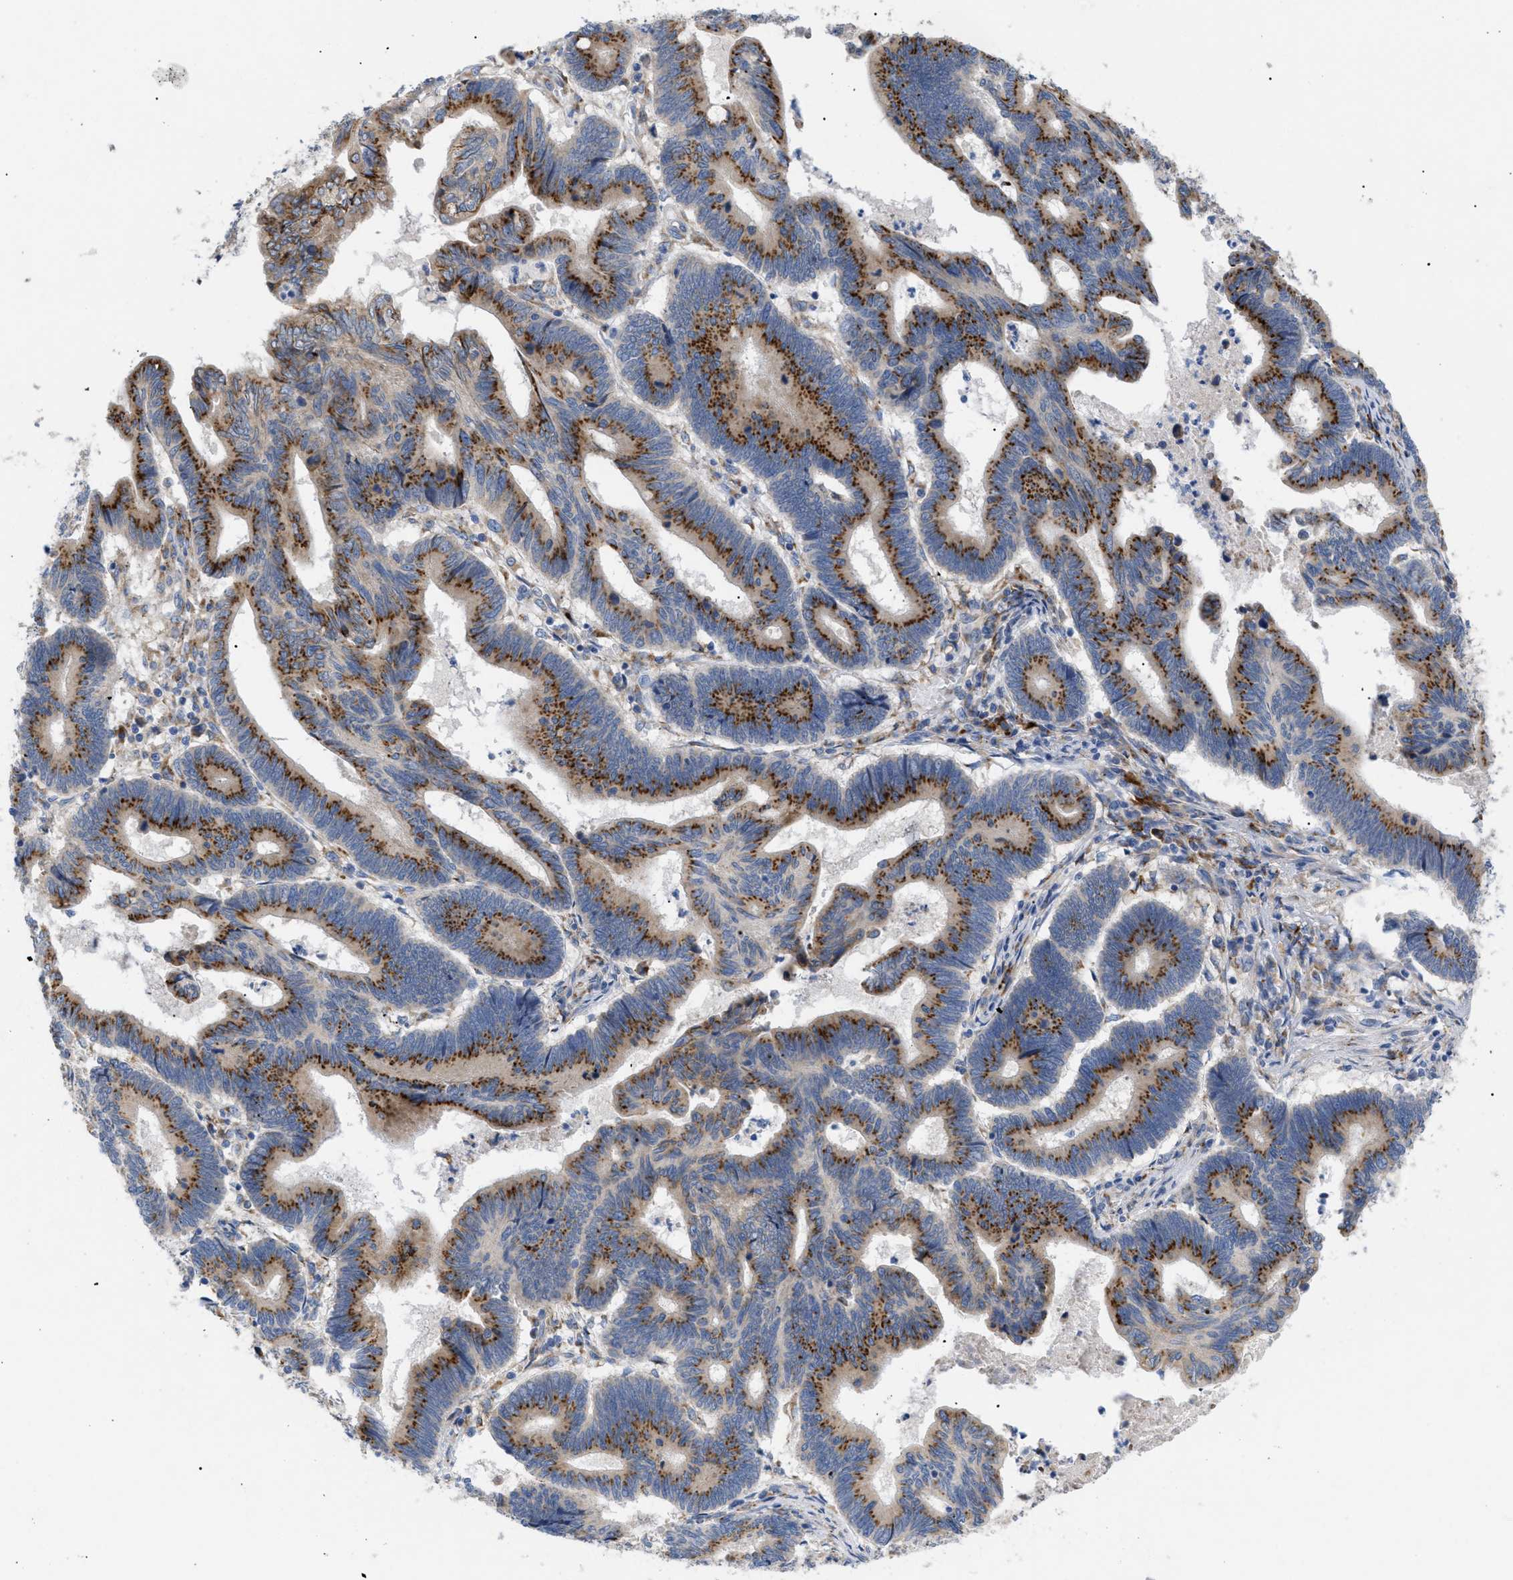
{"staining": {"intensity": "strong", "quantity": ">75%", "location": "cytoplasmic/membranous"}, "tissue": "pancreatic cancer", "cell_type": "Tumor cells", "image_type": "cancer", "snomed": [{"axis": "morphology", "description": "Adenocarcinoma, NOS"}, {"axis": "topography", "description": "Pancreas"}], "caption": "Pancreatic cancer (adenocarcinoma) stained with DAB (3,3'-diaminobenzidine) immunohistochemistry (IHC) reveals high levels of strong cytoplasmic/membranous expression in approximately >75% of tumor cells.", "gene": "SLC50A1", "patient": {"sex": "female", "age": 70}}